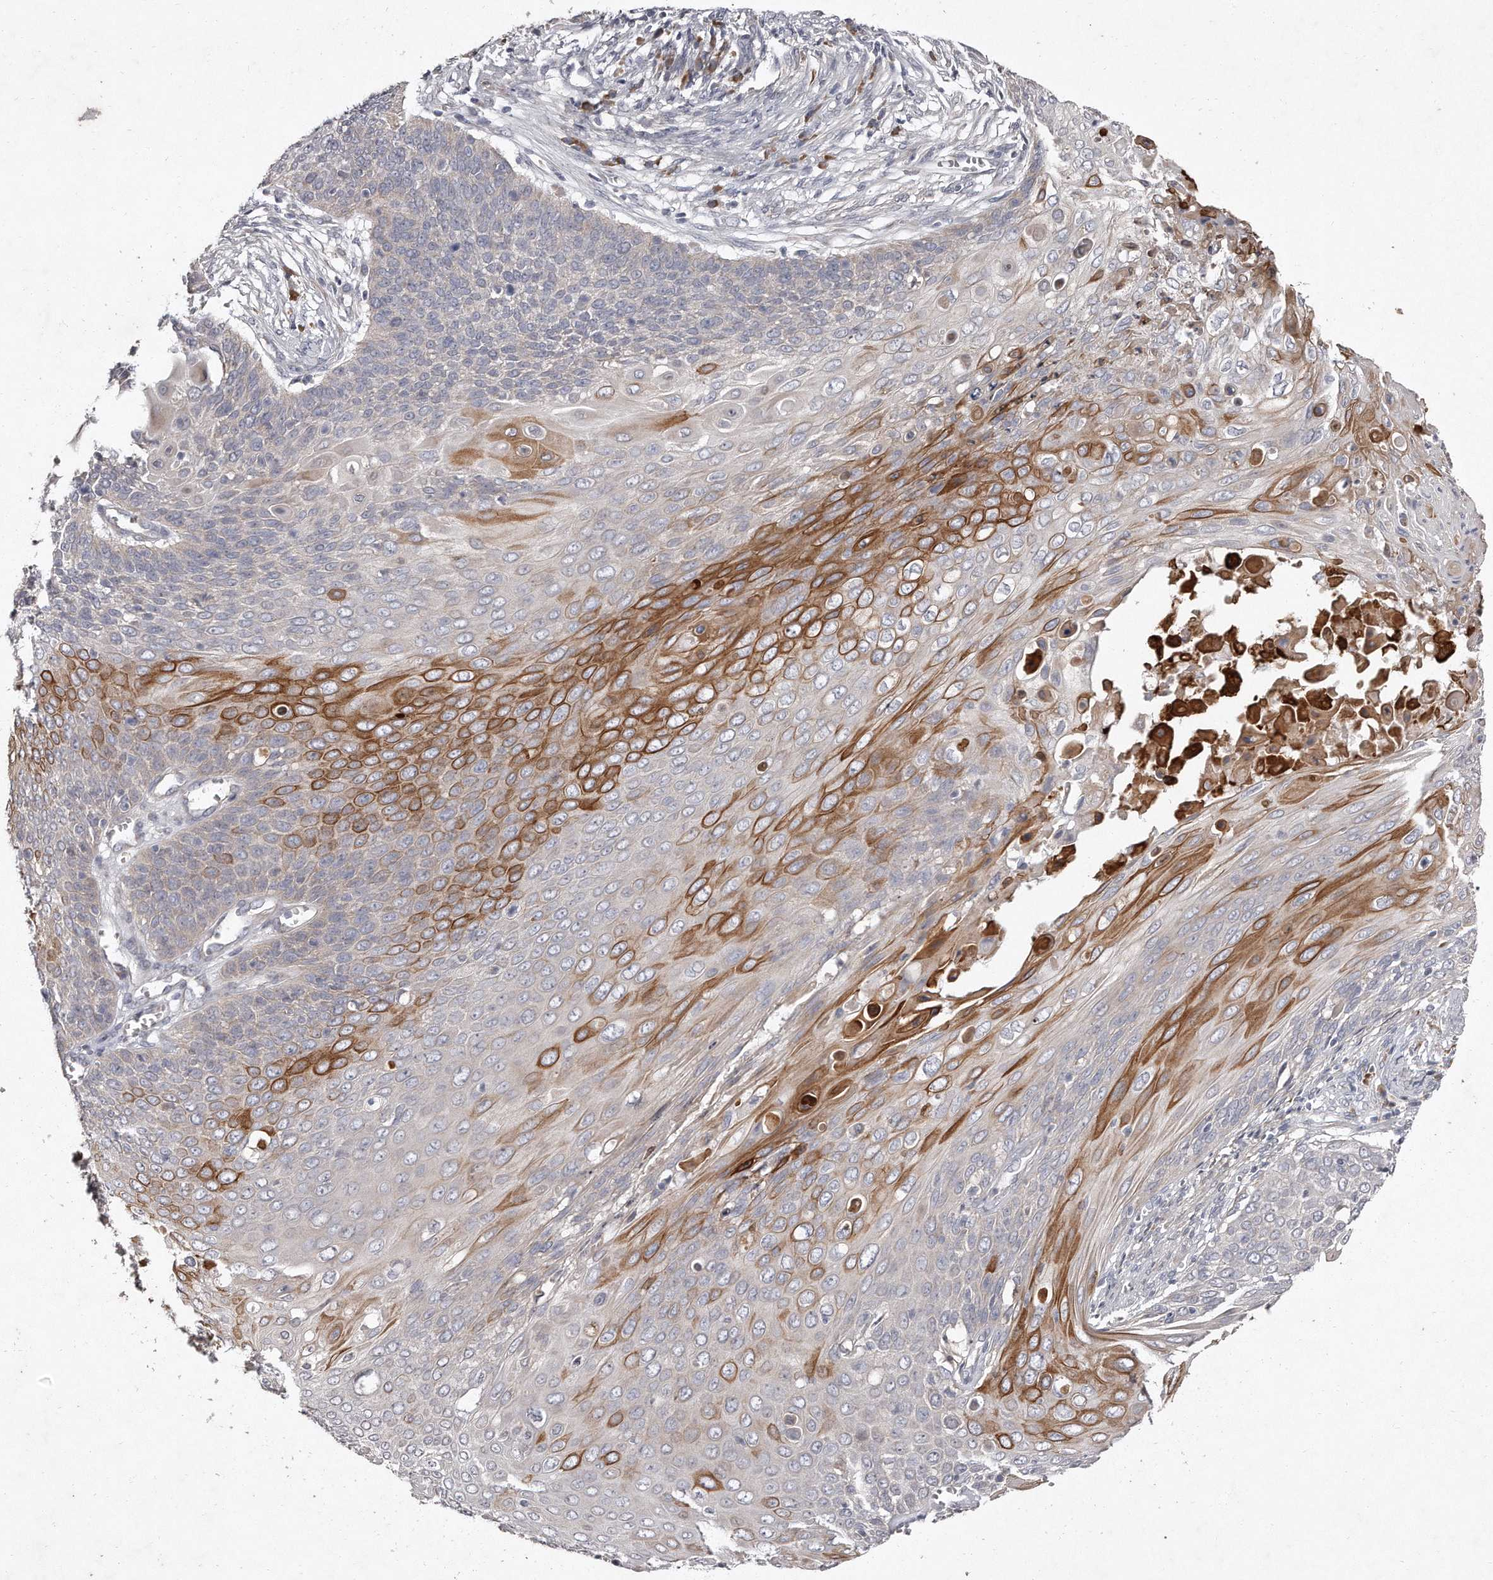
{"staining": {"intensity": "strong", "quantity": "<25%", "location": "cytoplasmic/membranous"}, "tissue": "cervical cancer", "cell_type": "Tumor cells", "image_type": "cancer", "snomed": [{"axis": "morphology", "description": "Squamous cell carcinoma, NOS"}, {"axis": "topography", "description": "Cervix"}], "caption": "Strong cytoplasmic/membranous staining for a protein is seen in about <25% of tumor cells of cervical cancer using immunohistochemistry (IHC).", "gene": "TECR", "patient": {"sex": "female", "age": 39}}